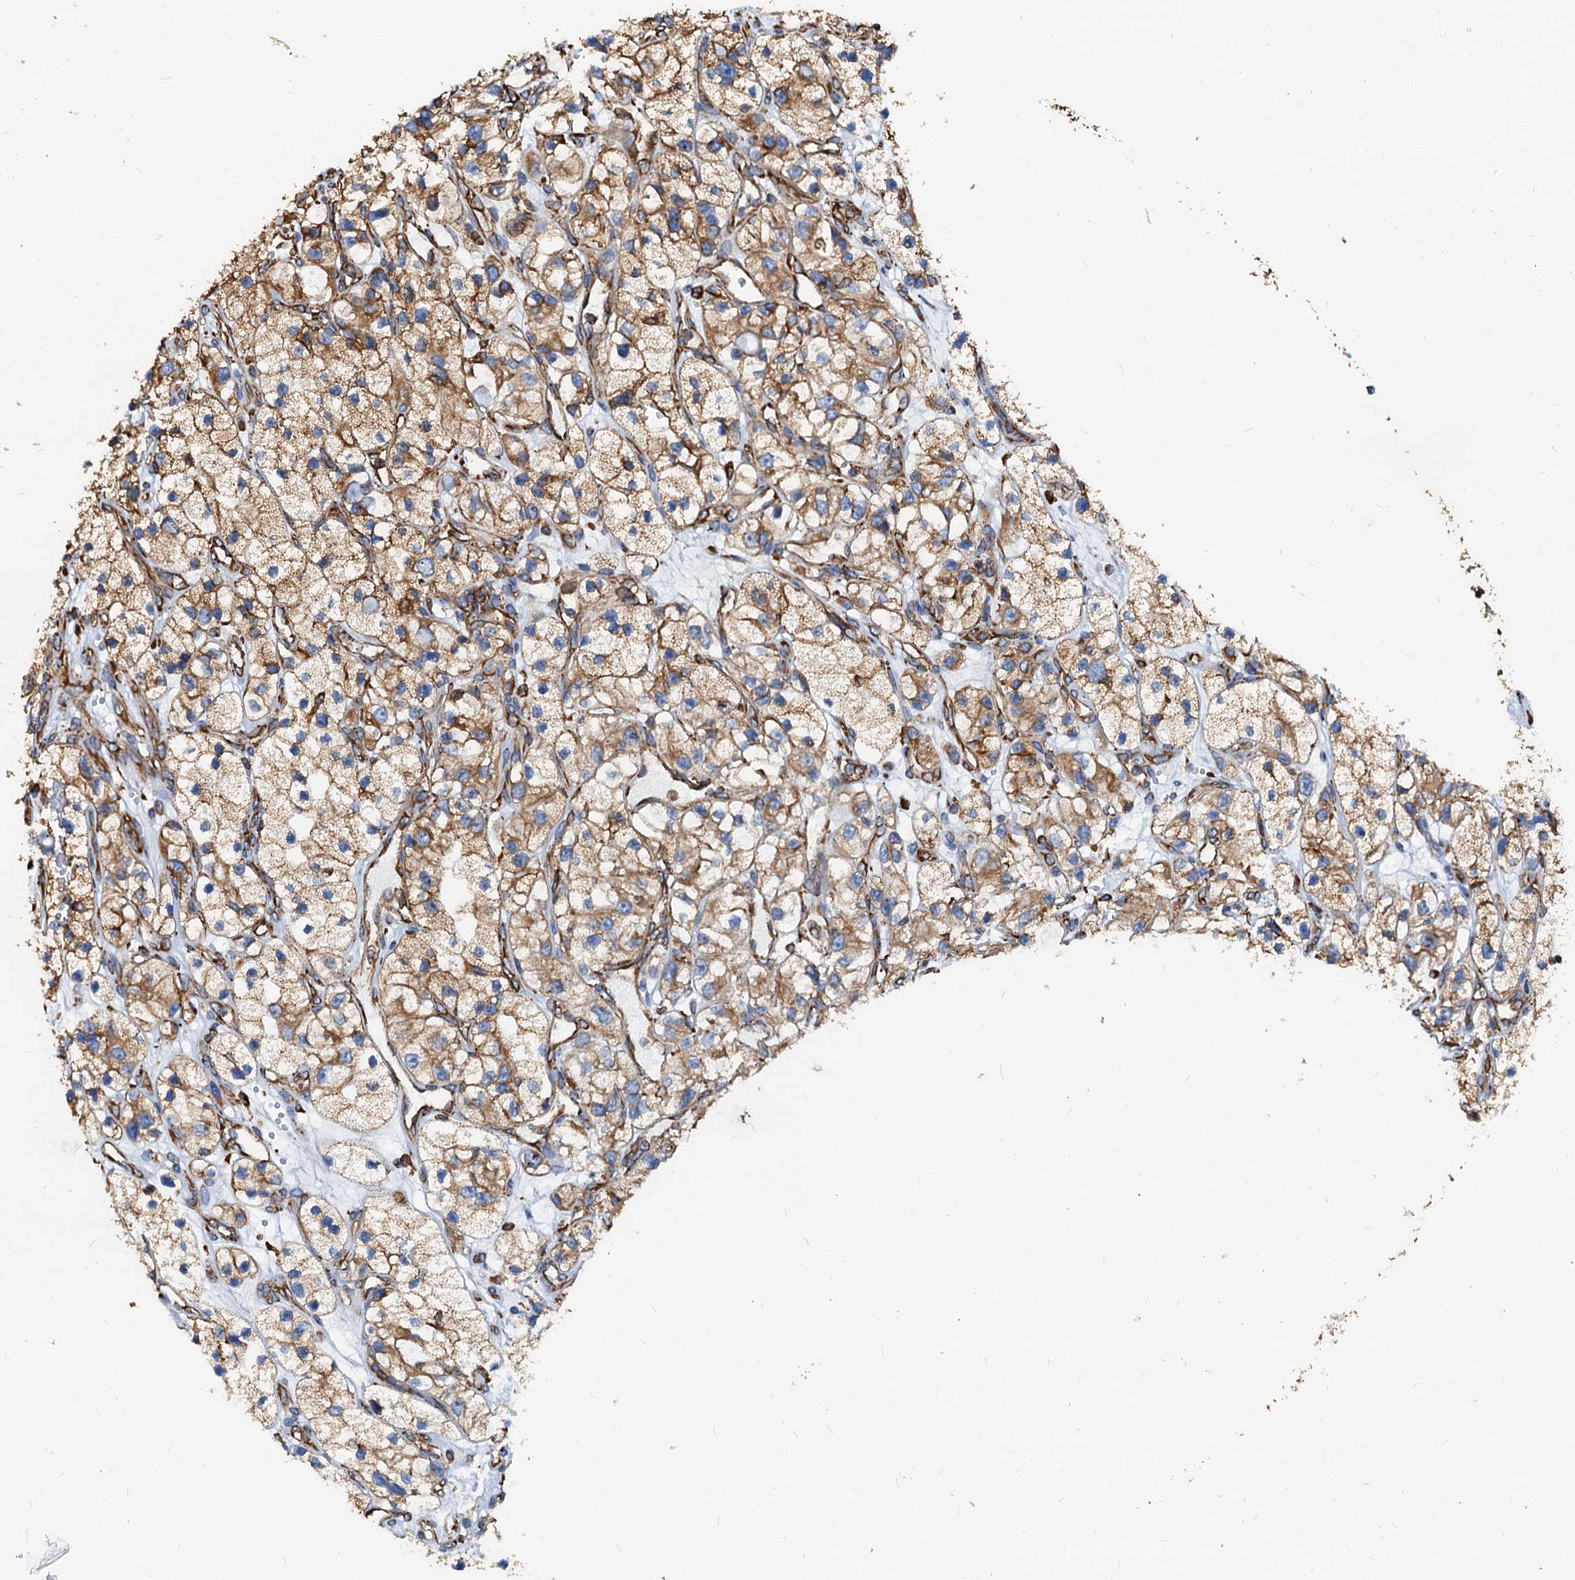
{"staining": {"intensity": "moderate", "quantity": ">75%", "location": "cytoplasmic/membranous"}, "tissue": "renal cancer", "cell_type": "Tumor cells", "image_type": "cancer", "snomed": [{"axis": "morphology", "description": "Adenocarcinoma, NOS"}, {"axis": "topography", "description": "Kidney"}], "caption": "Immunohistochemical staining of adenocarcinoma (renal) reveals moderate cytoplasmic/membranous protein staining in approximately >75% of tumor cells.", "gene": "HSPA5", "patient": {"sex": "female", "age": 57}}